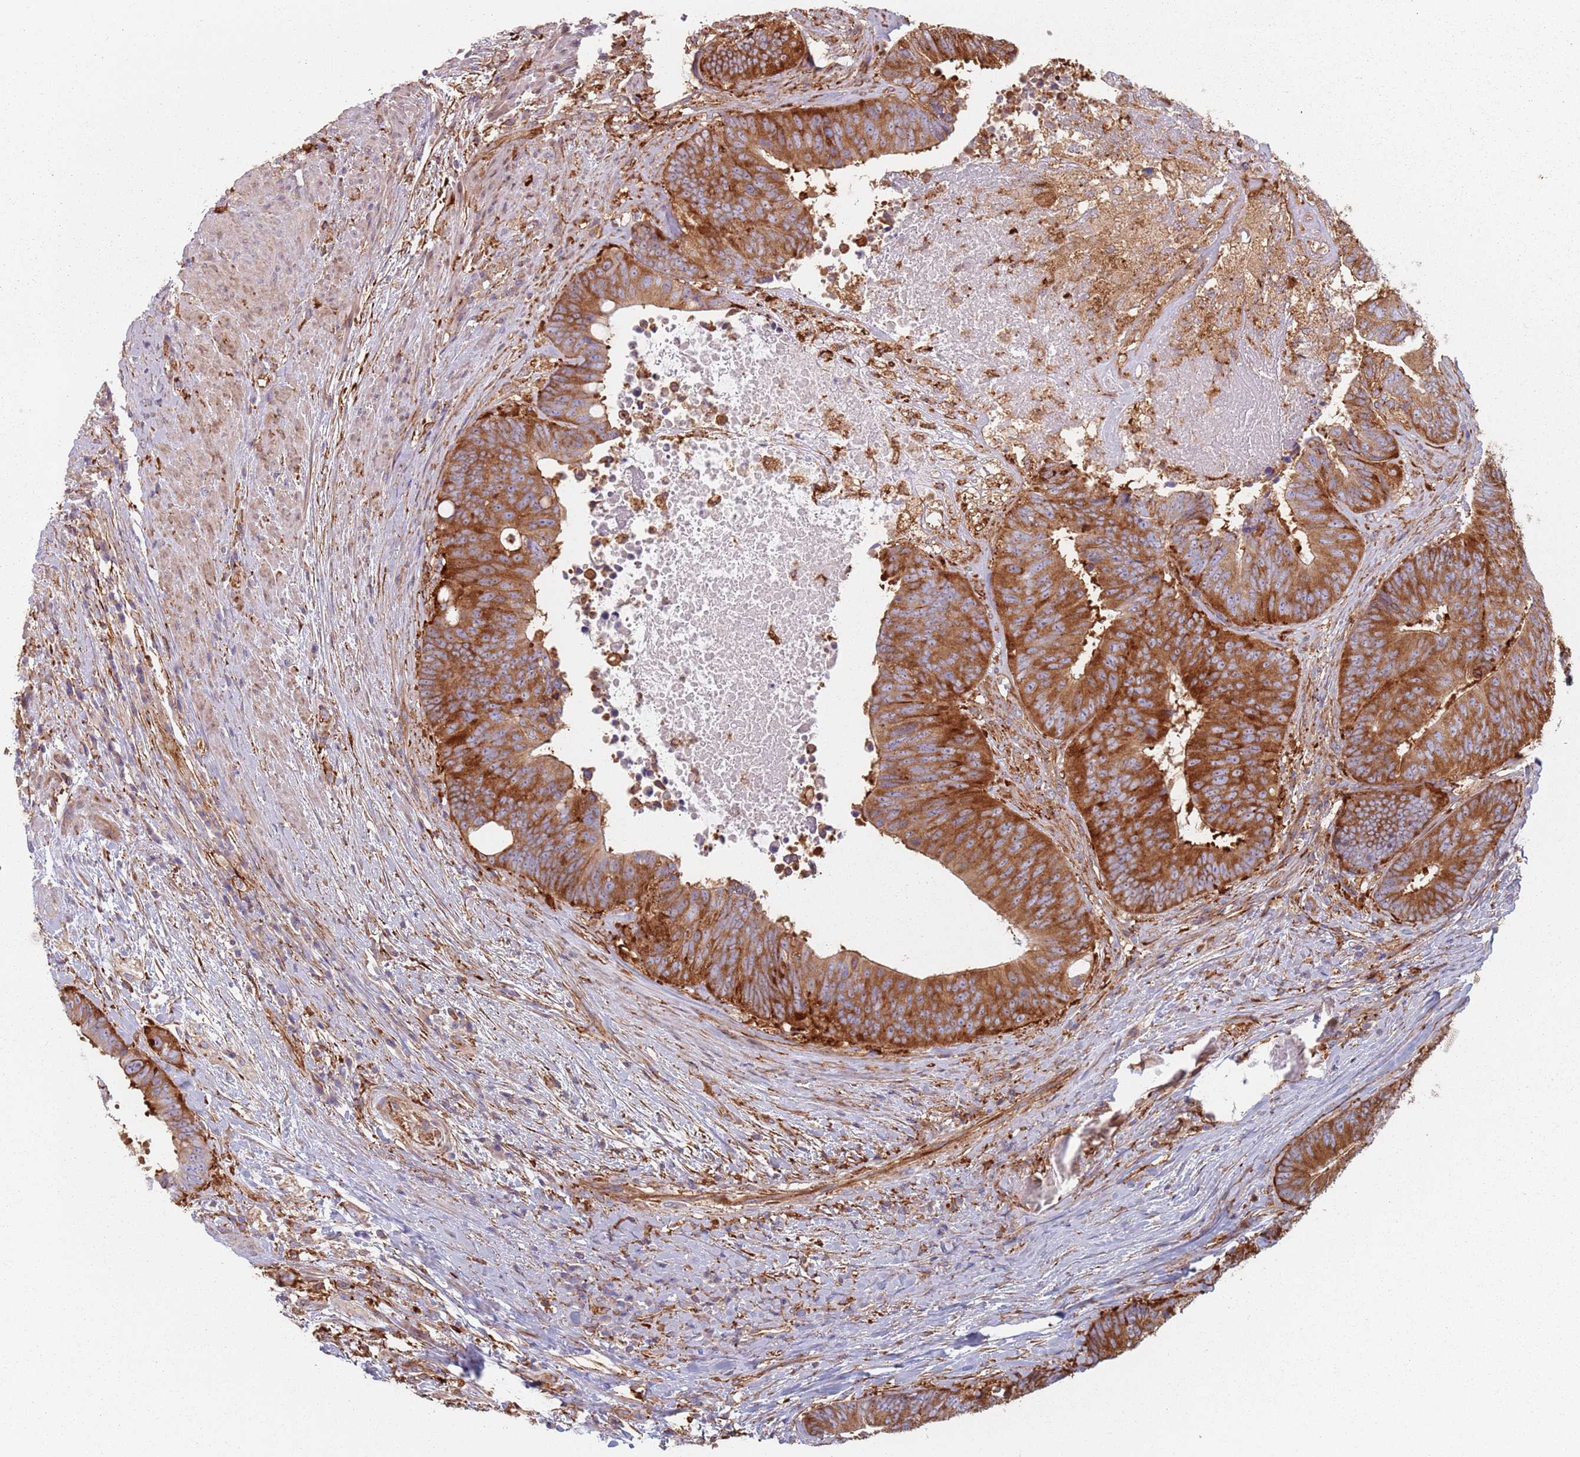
{"staining": {"intensity": "strong", "quantity": ">75%", "location": "cytoplasmic/membranous"}, "tissue": "colorectal cancer", "cell_type": "Tumor cells", "image_type": "cancer", "snomed": [{"axis": "morphology", "description": "Adenocarcinoma, NOS"}, {"axis": "topography", "description": "Rectum"}], "caption": "Tumor cells display high levels of strong cytoplasmic/membranous staining in approximately >75% of cells in colorectal cancer. (DAB IHC with brightfield microscopy, high magnification).", "gene": "TPD52L2", "patient": {"sex": "male", "age": 72}}